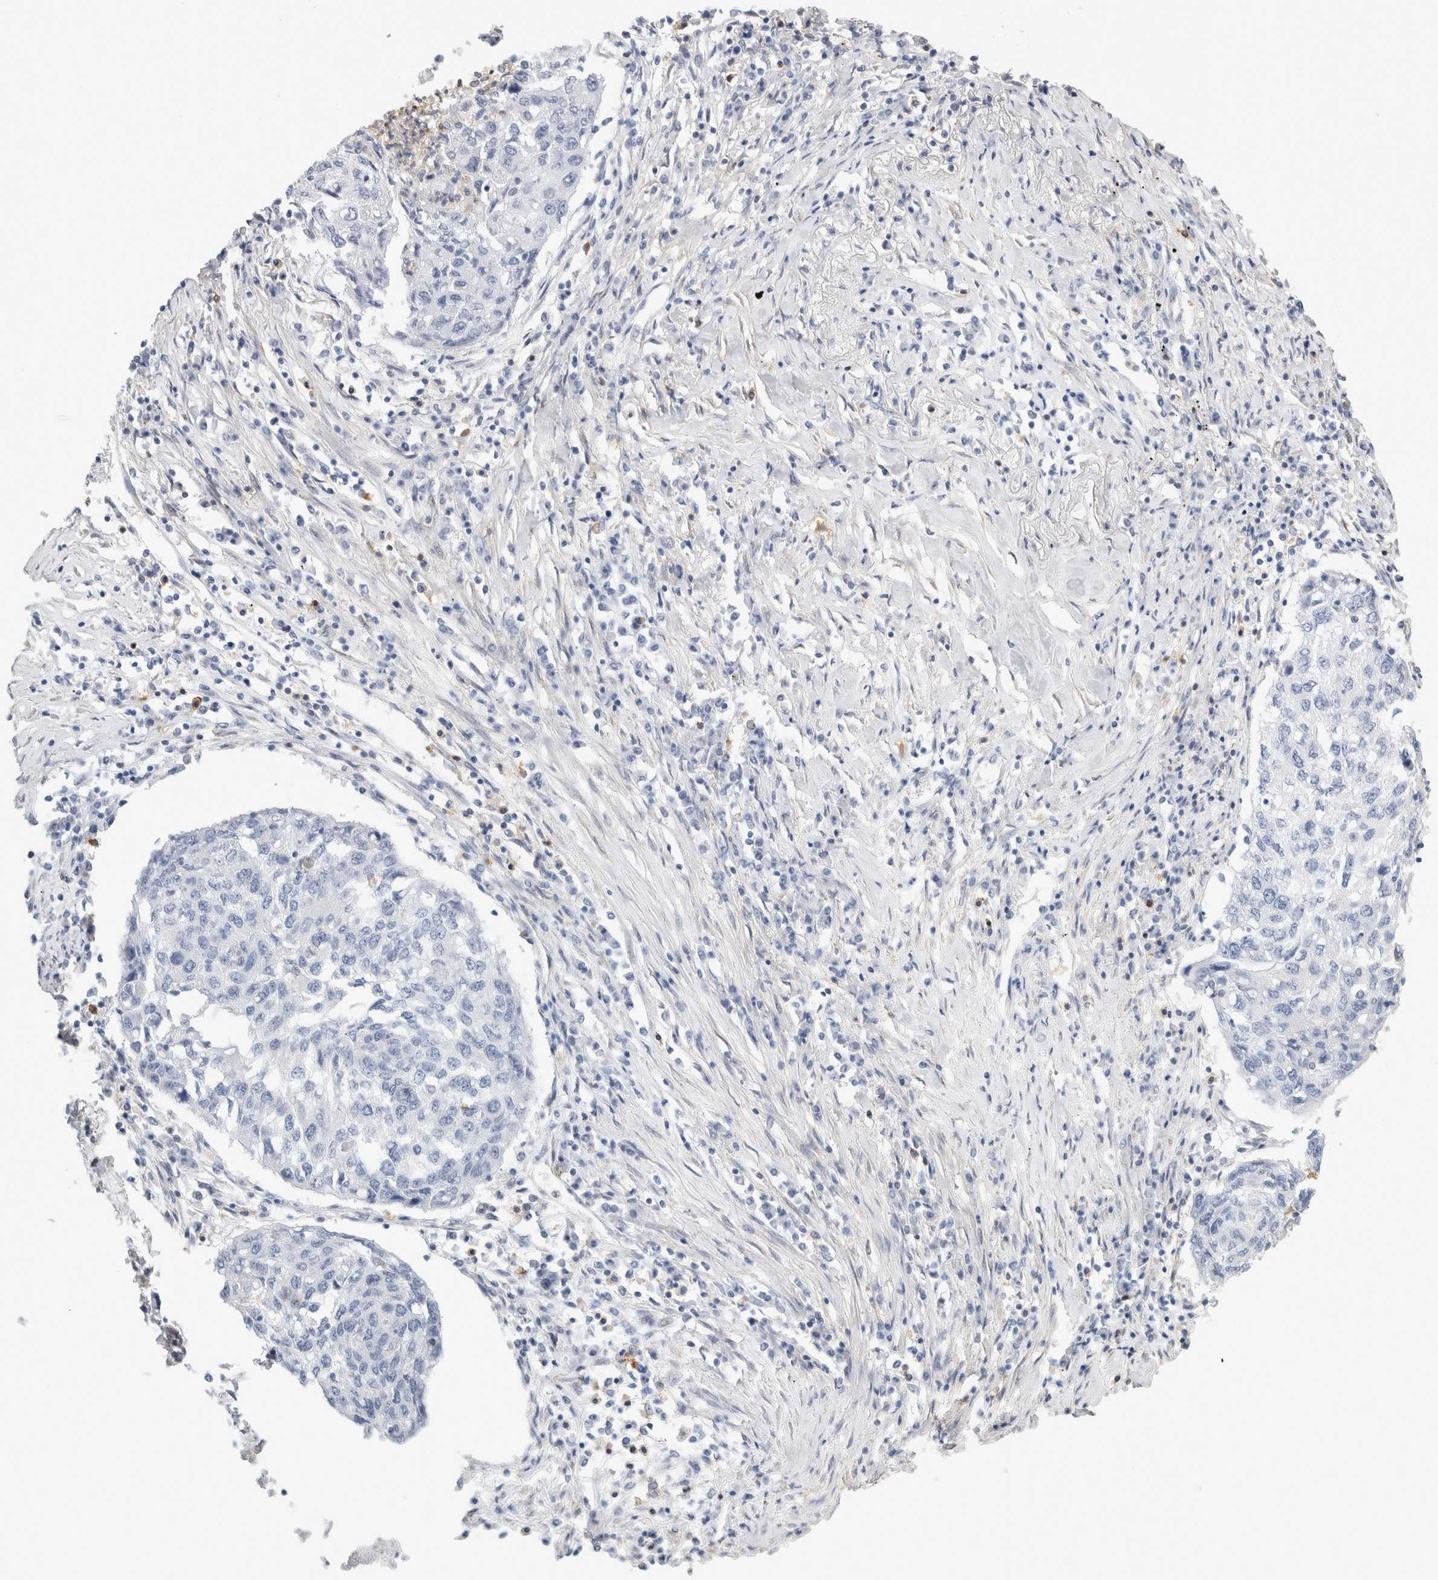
{"staining": {"intensity": "negative", "quantity": "none", "location": "none"}, "tissue": "lung cancer", "cell_type": "Tumor cells", "image_type": "cancer", "snomed": [{"axis": "morphology", "description": "Squamous cell carcinoma, NOS"}, {"axis": "topography", "description": "Lung"}], "caption": "The photomicrograph shows no significant staining in tumor cells of squamous cell carcinoma (lung). Nuclei are stained in blue.", "gene": "P2RY2", "patient": {"sex": "female", "age": 63}}